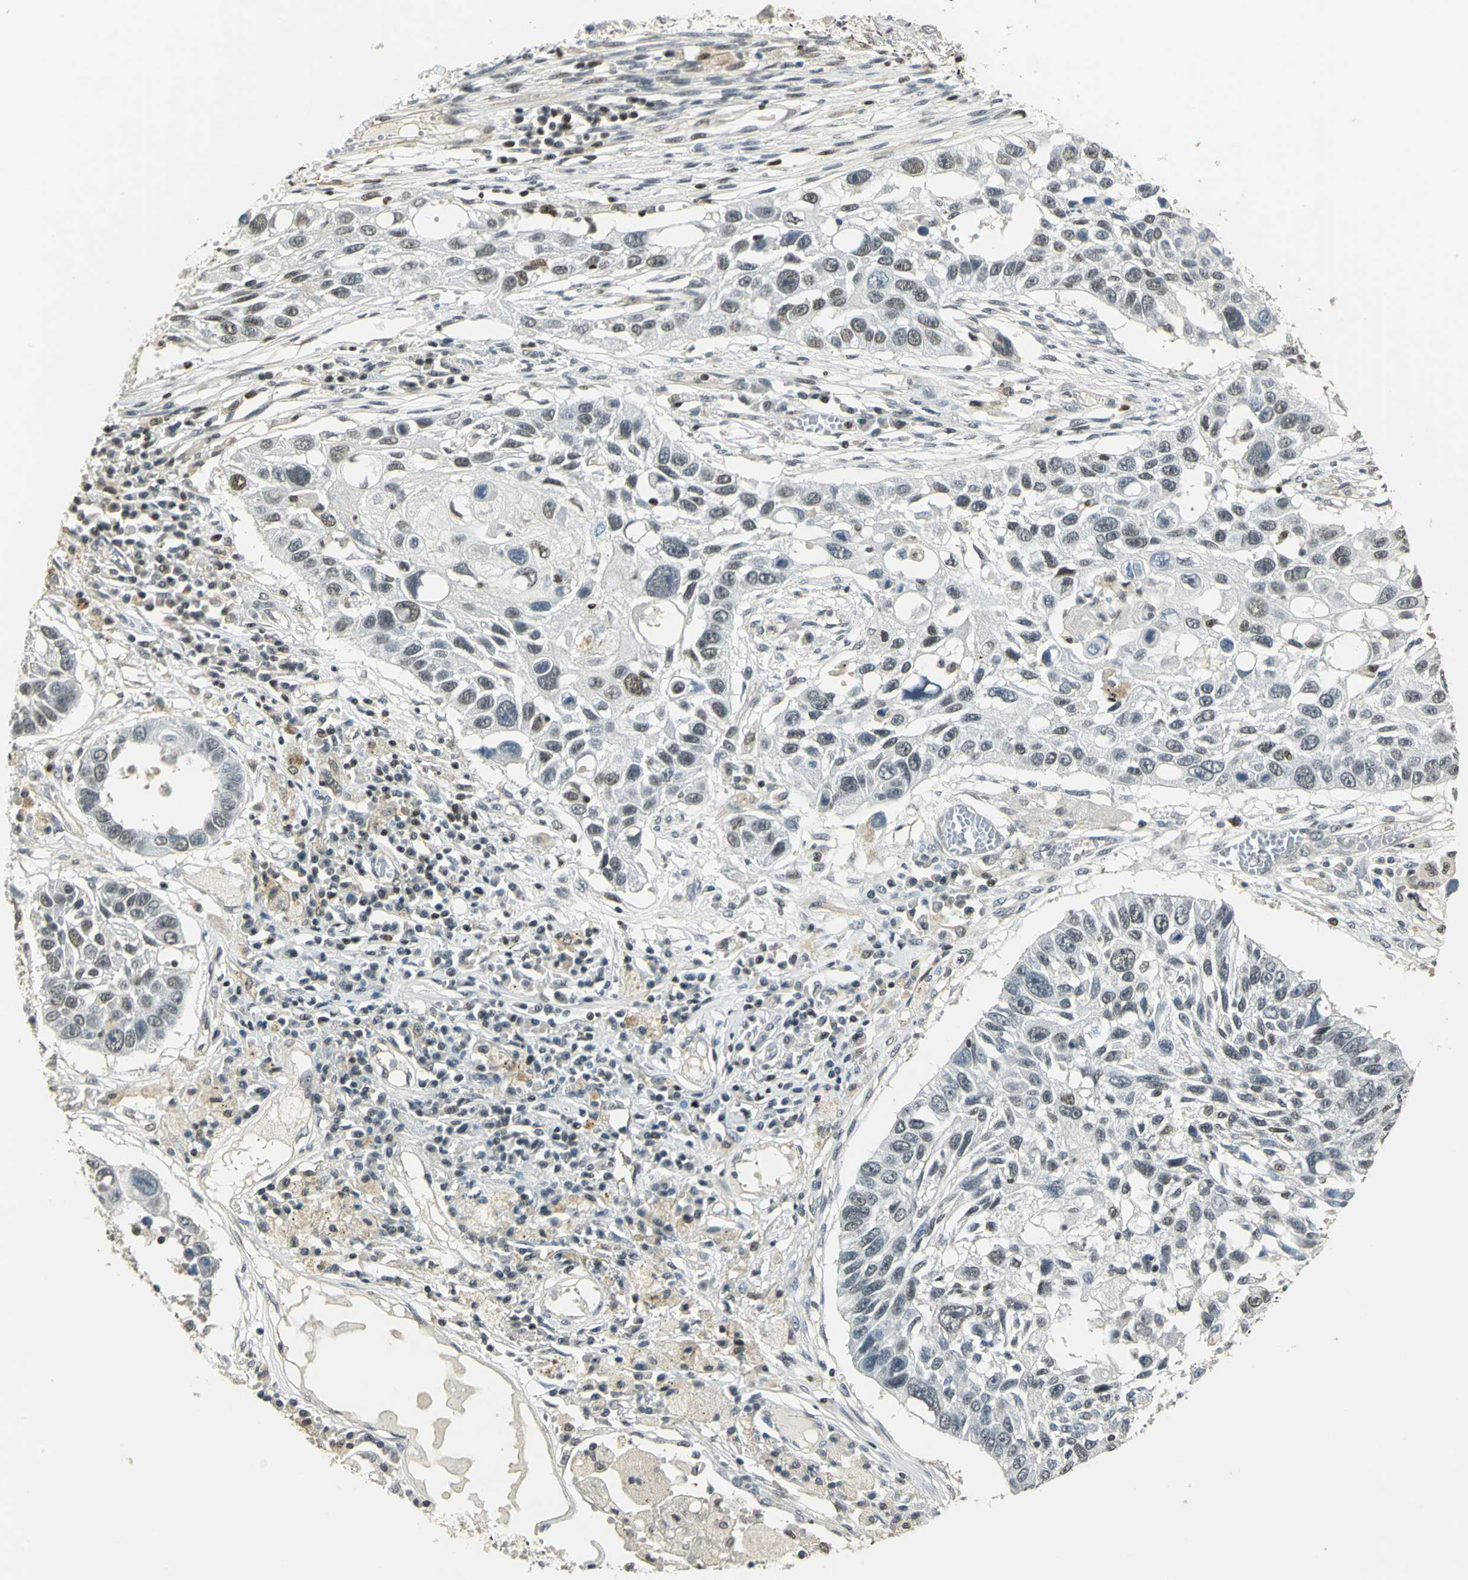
{"staining": {"intensity": "negative", "quantity": "none", "location": "none"}, "tissue": "lung cancer", "cell_type": "Tumor cells", "image_type": "cancer", "snomed": [{"axis": "morphology", "description": "Squamous cell carcinoma, NOS"}, {"axis": "topography", "description": "Lung"}], "caption": "Lung squamous cell carcinoma was stained to show a protein in brown. There is no significant staining in tumor cells.", "gene": "ELF1", "patient": {"sex": "male", "age": 71}}